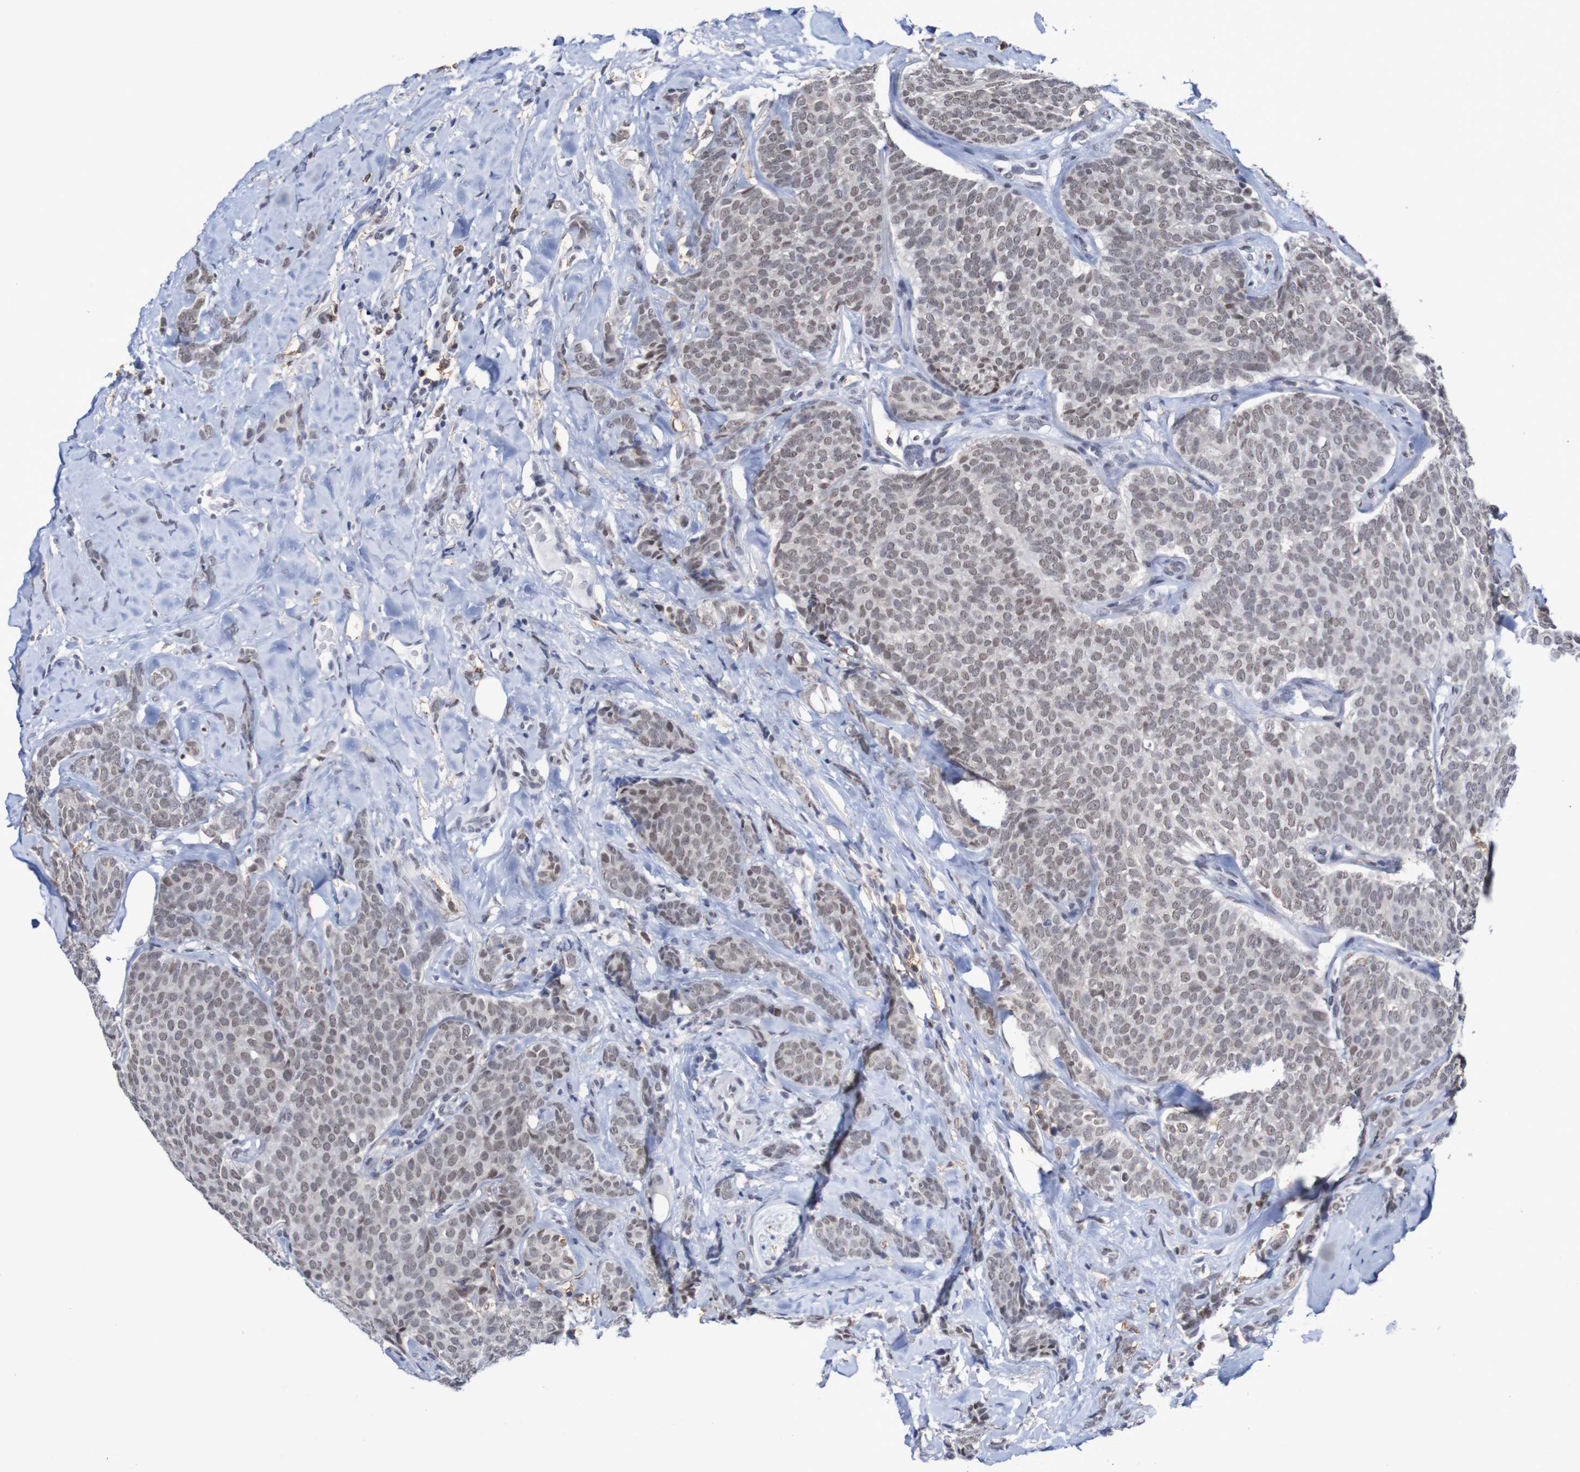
{"staining": {"intensity": "weak", "quantity": ">75%", "location": "nuclear"}, "tissue": "breast cancer", "cell_type": "Tumor cells", "image_type": "cancer", "snomed": [{"axis": "morphology", "description": "Lobular carcinoma"}, {"axis": "topography", "description": "Skin"}, {"axis": "topography", "description": "Breast"}], "caption": "The image demonstrates staining of breast cancer (lobular carcinoma), revealing weak nuclear protein expression (brown color) within tumor cells.", "gene": "MRTFB", "patient": {"sex": "female", "age": 46}}